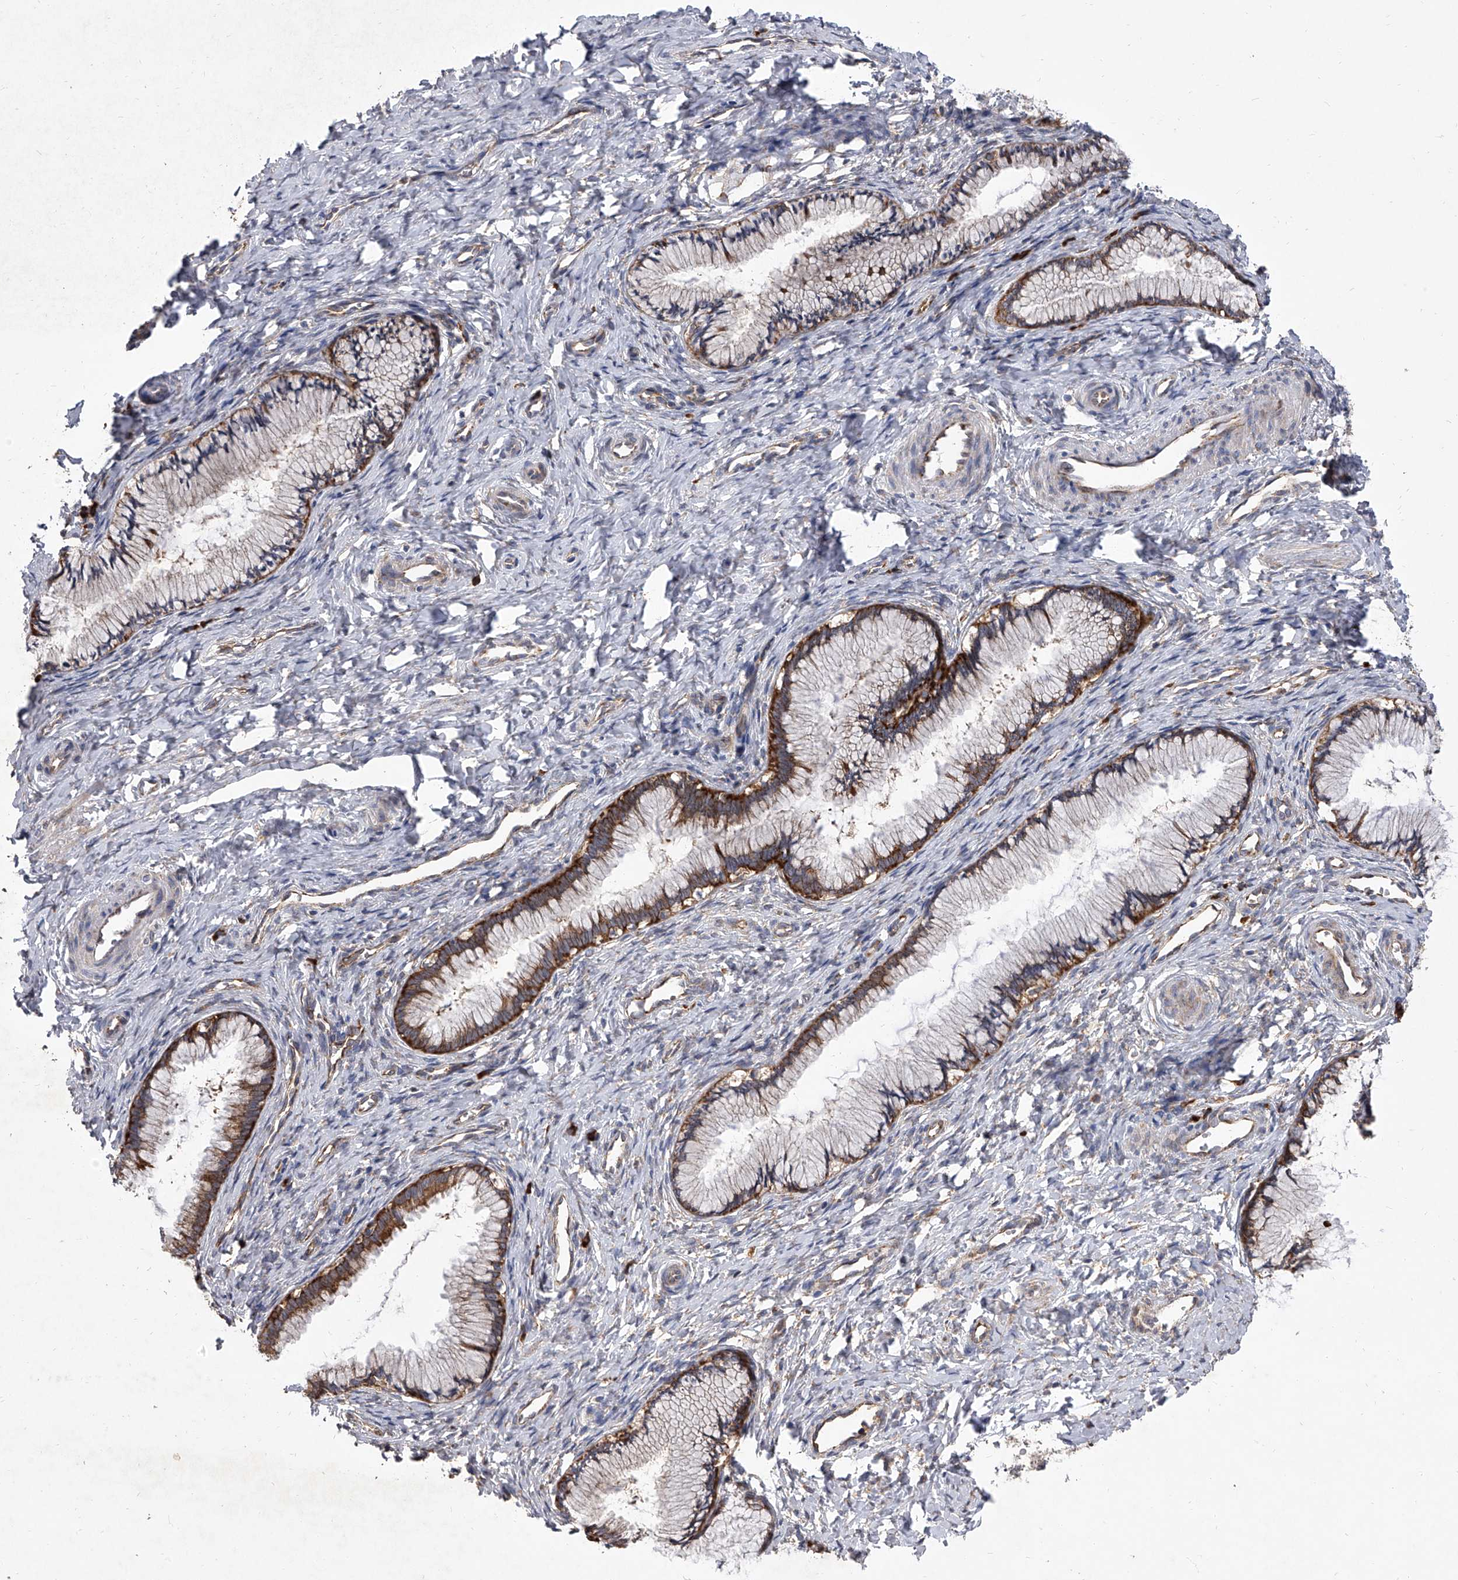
{"staining": {"intensity": "moderate", "quantity": ">75%", "location": "cytoplasmic/membranous"}, "tissue": "cervix", "cell_type": "Glandular cells", "image_type": "normal", "snomed": [{"axis": "morphology", "description": "Normal tissue, NOS"}, {"axis": "topography", "description": "Cervix"}], "caption": "High-magnification brightfield microscopy of normal cervix stained with DAB (3,3'-diaminobenzidine) (brown) and counterstained with hematoxylin (blue). glandular cells exhibit moderate cytoplasmic/membranous positivity is identified in about>75% of cells. (DAB (3,3'-diaminobenzidine) IHC, brown staining for protein, blue staining for nuclei).", "gene": "EIF2S2", "patient": {"sex": "female", "age": 27}}